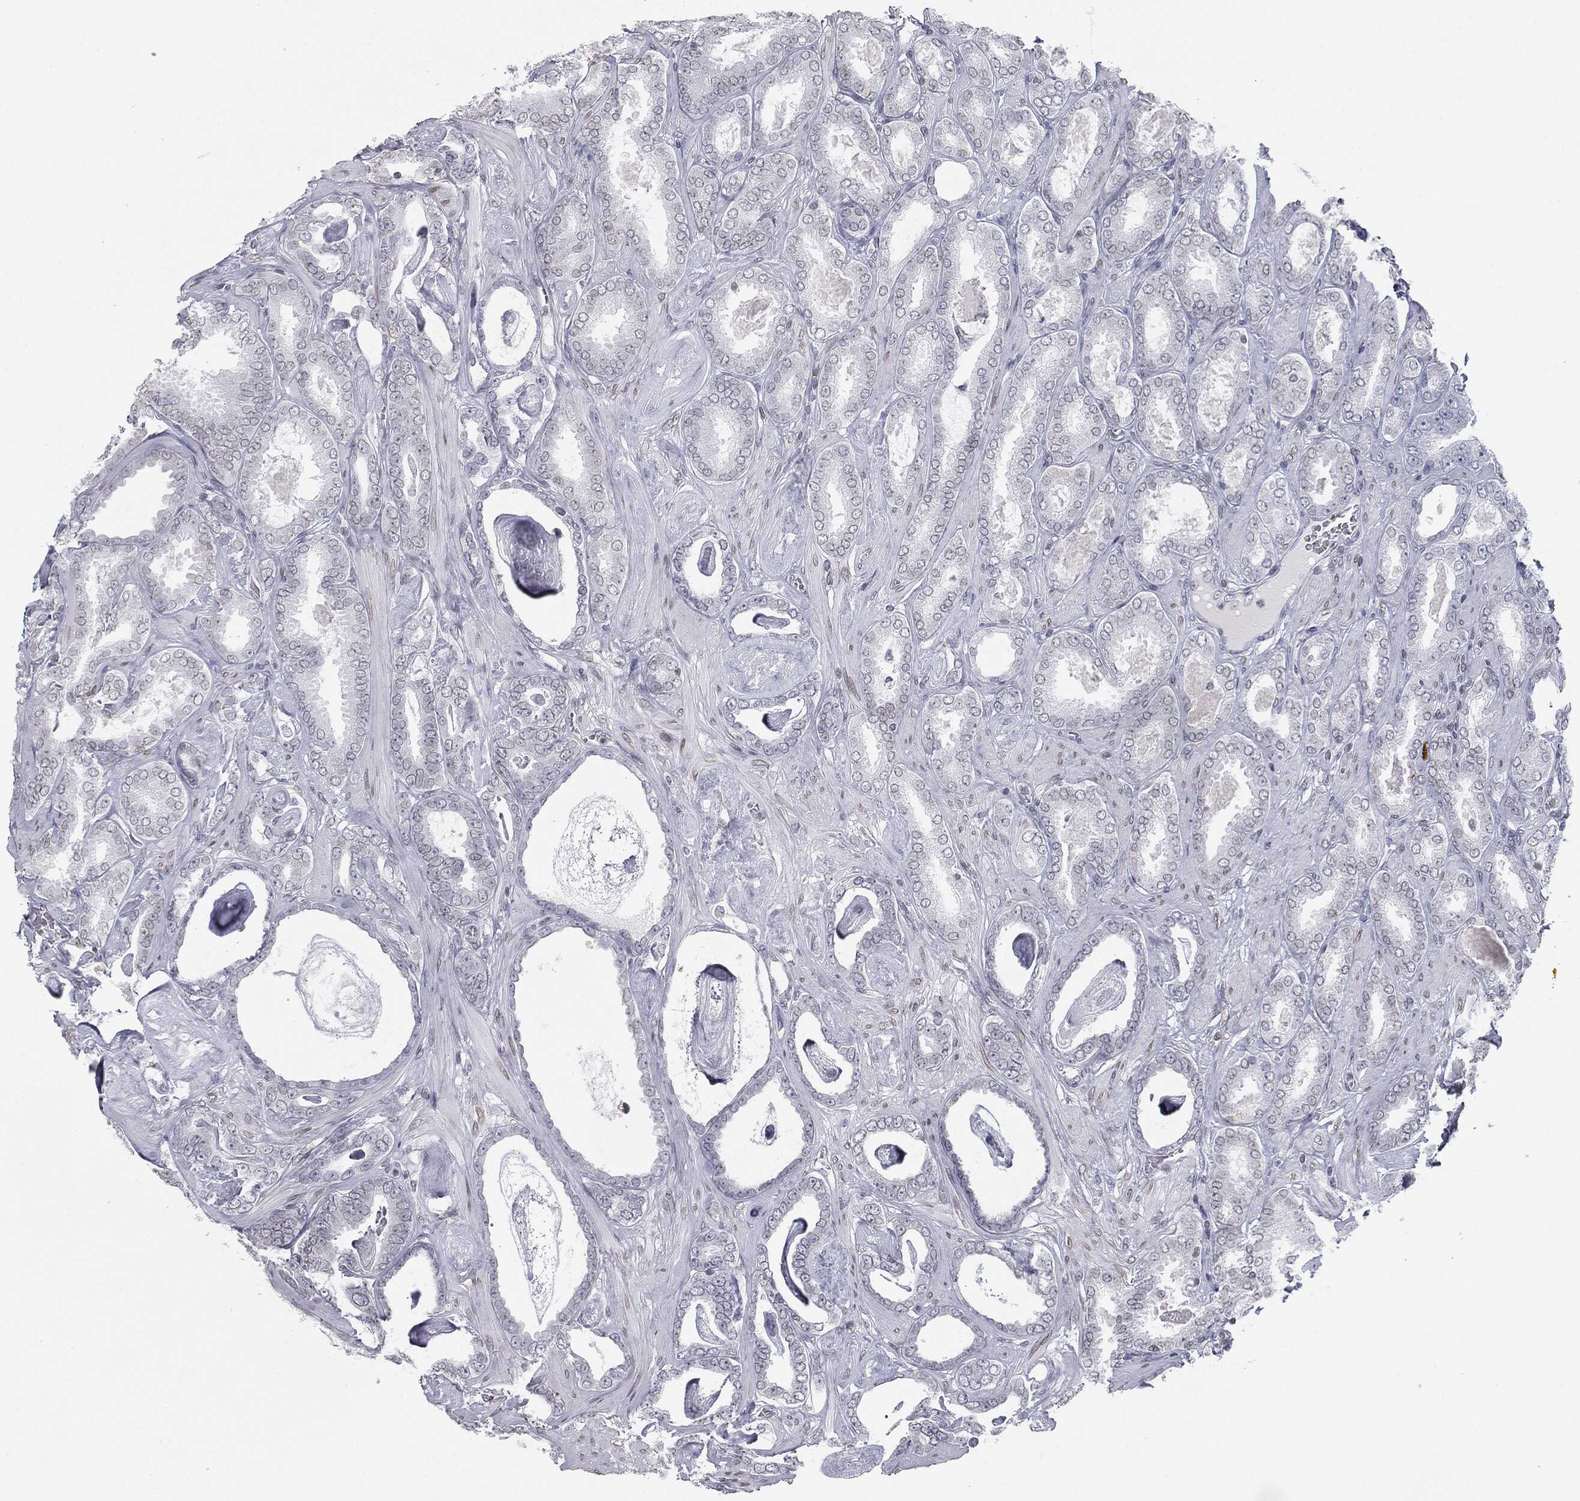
{"staining": {"intensity": "negative", "quantity": "none", "location": "none"}, "tissue": "prostate cancer", "cell_type": "Tumor cells", "image_type": "cancer", "snomed": [{"axis": "morphology", "description": "Adenocarcinoma, High grade"}, {"axis": "topography", "description": "Prostate"}], "caption": "Tumor cells show no significant protein positivity in prostate cancer (high-grade adenocarcinoma).", "gene": "ALDOB", "patient": {"sex": "male", "age": 63}}